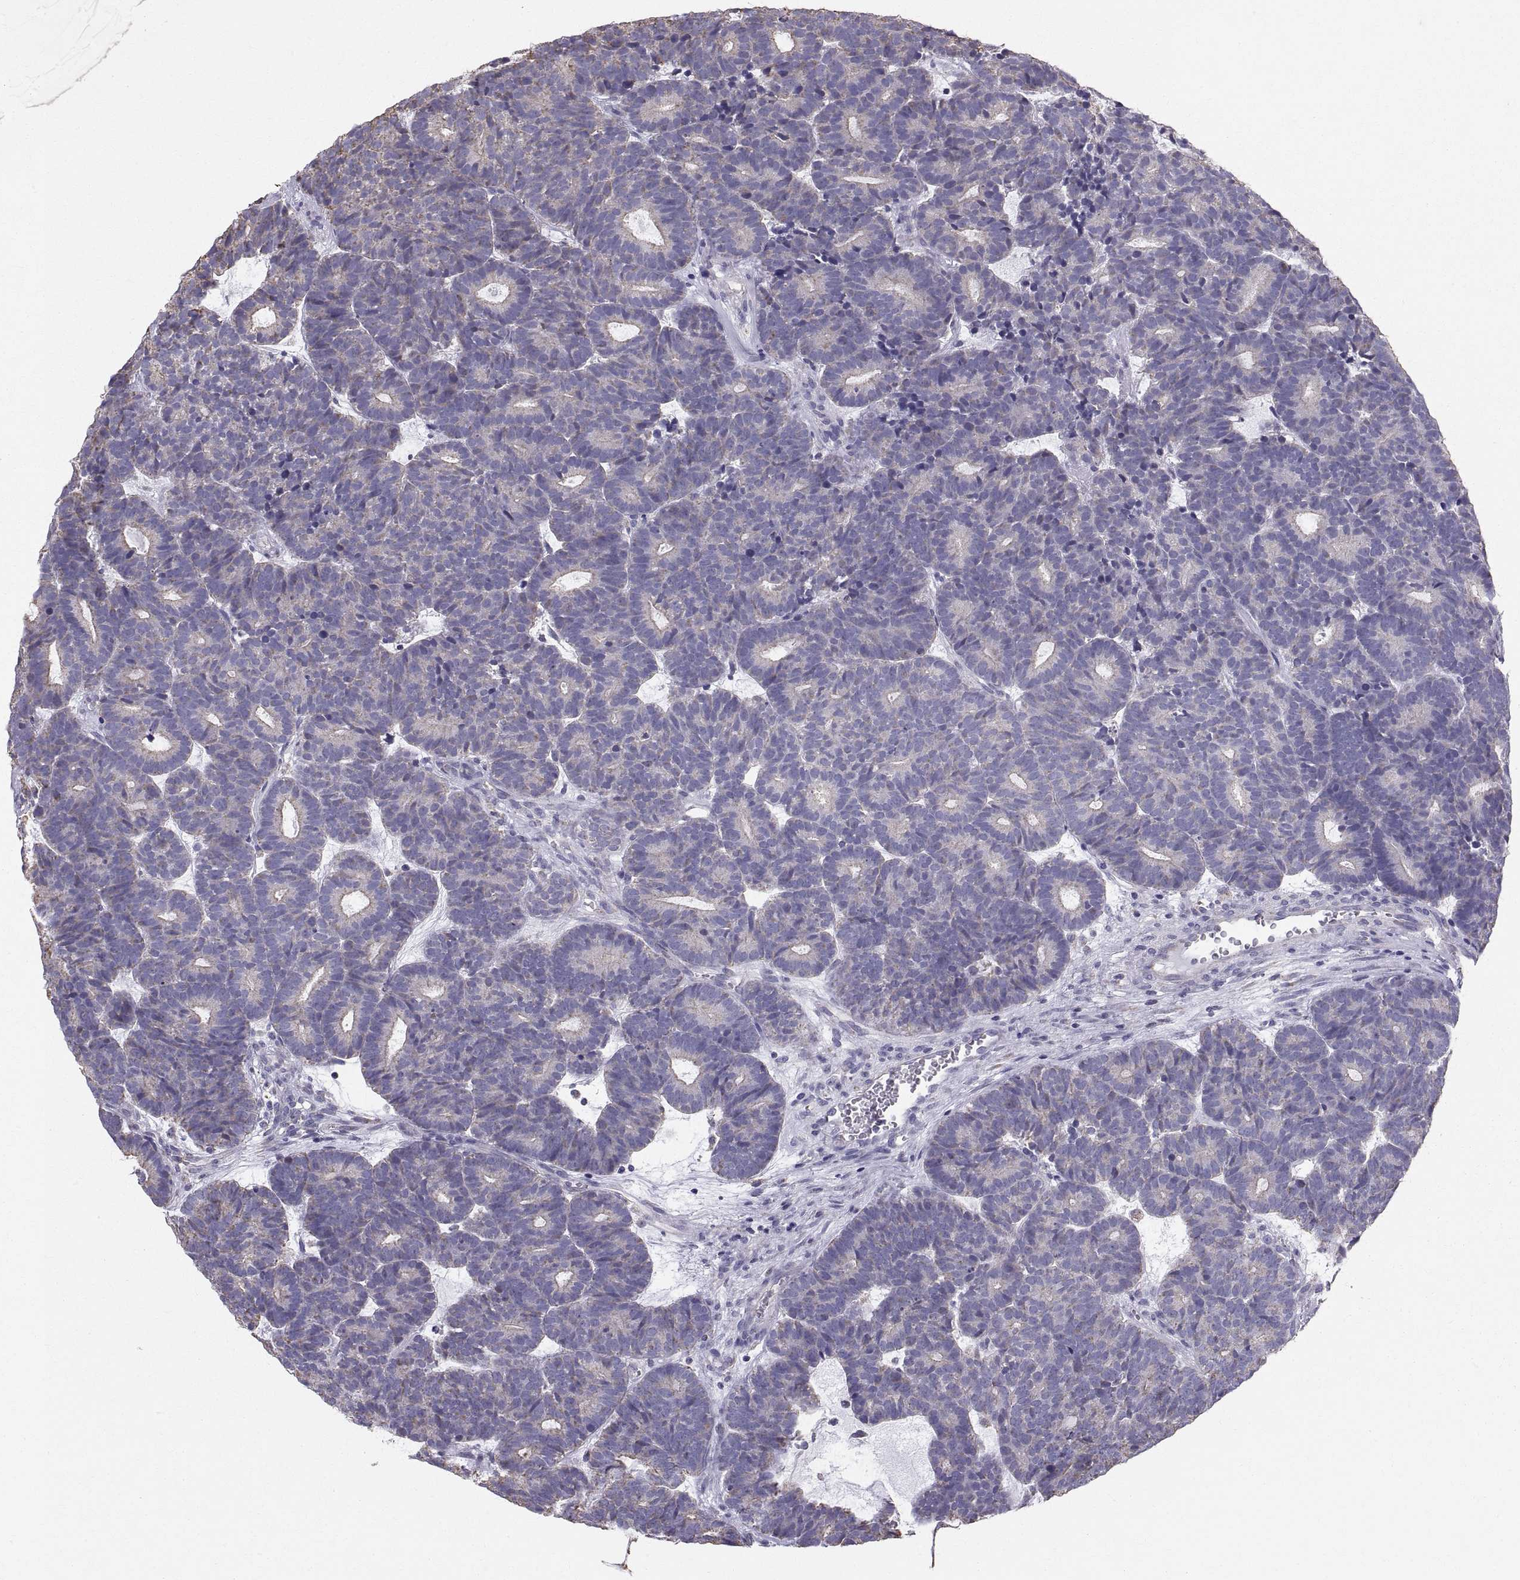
{"staining": {"intensity": "negative", "quantity": "none", "location": "none"}, "tissue": "head and neck cancer", "cell_type": "Tumor cells", "image_type": "cancer", "snomed": [{"axis": "morphology", "description": "Adenocarcinoma, NOS"}, {"axis": "topography", "description": "Head-Neck"}], "caption": "Photomicrograph shows no significant protein positivity in tumor cells of head and neck adenocarcinoma. (DAB (3,3'-diaminobenzidine) IHC visualized using brightfield microscopy, high magnification).", "gene": "STMND1", "patient": {"sex": "female", "age": 81}}